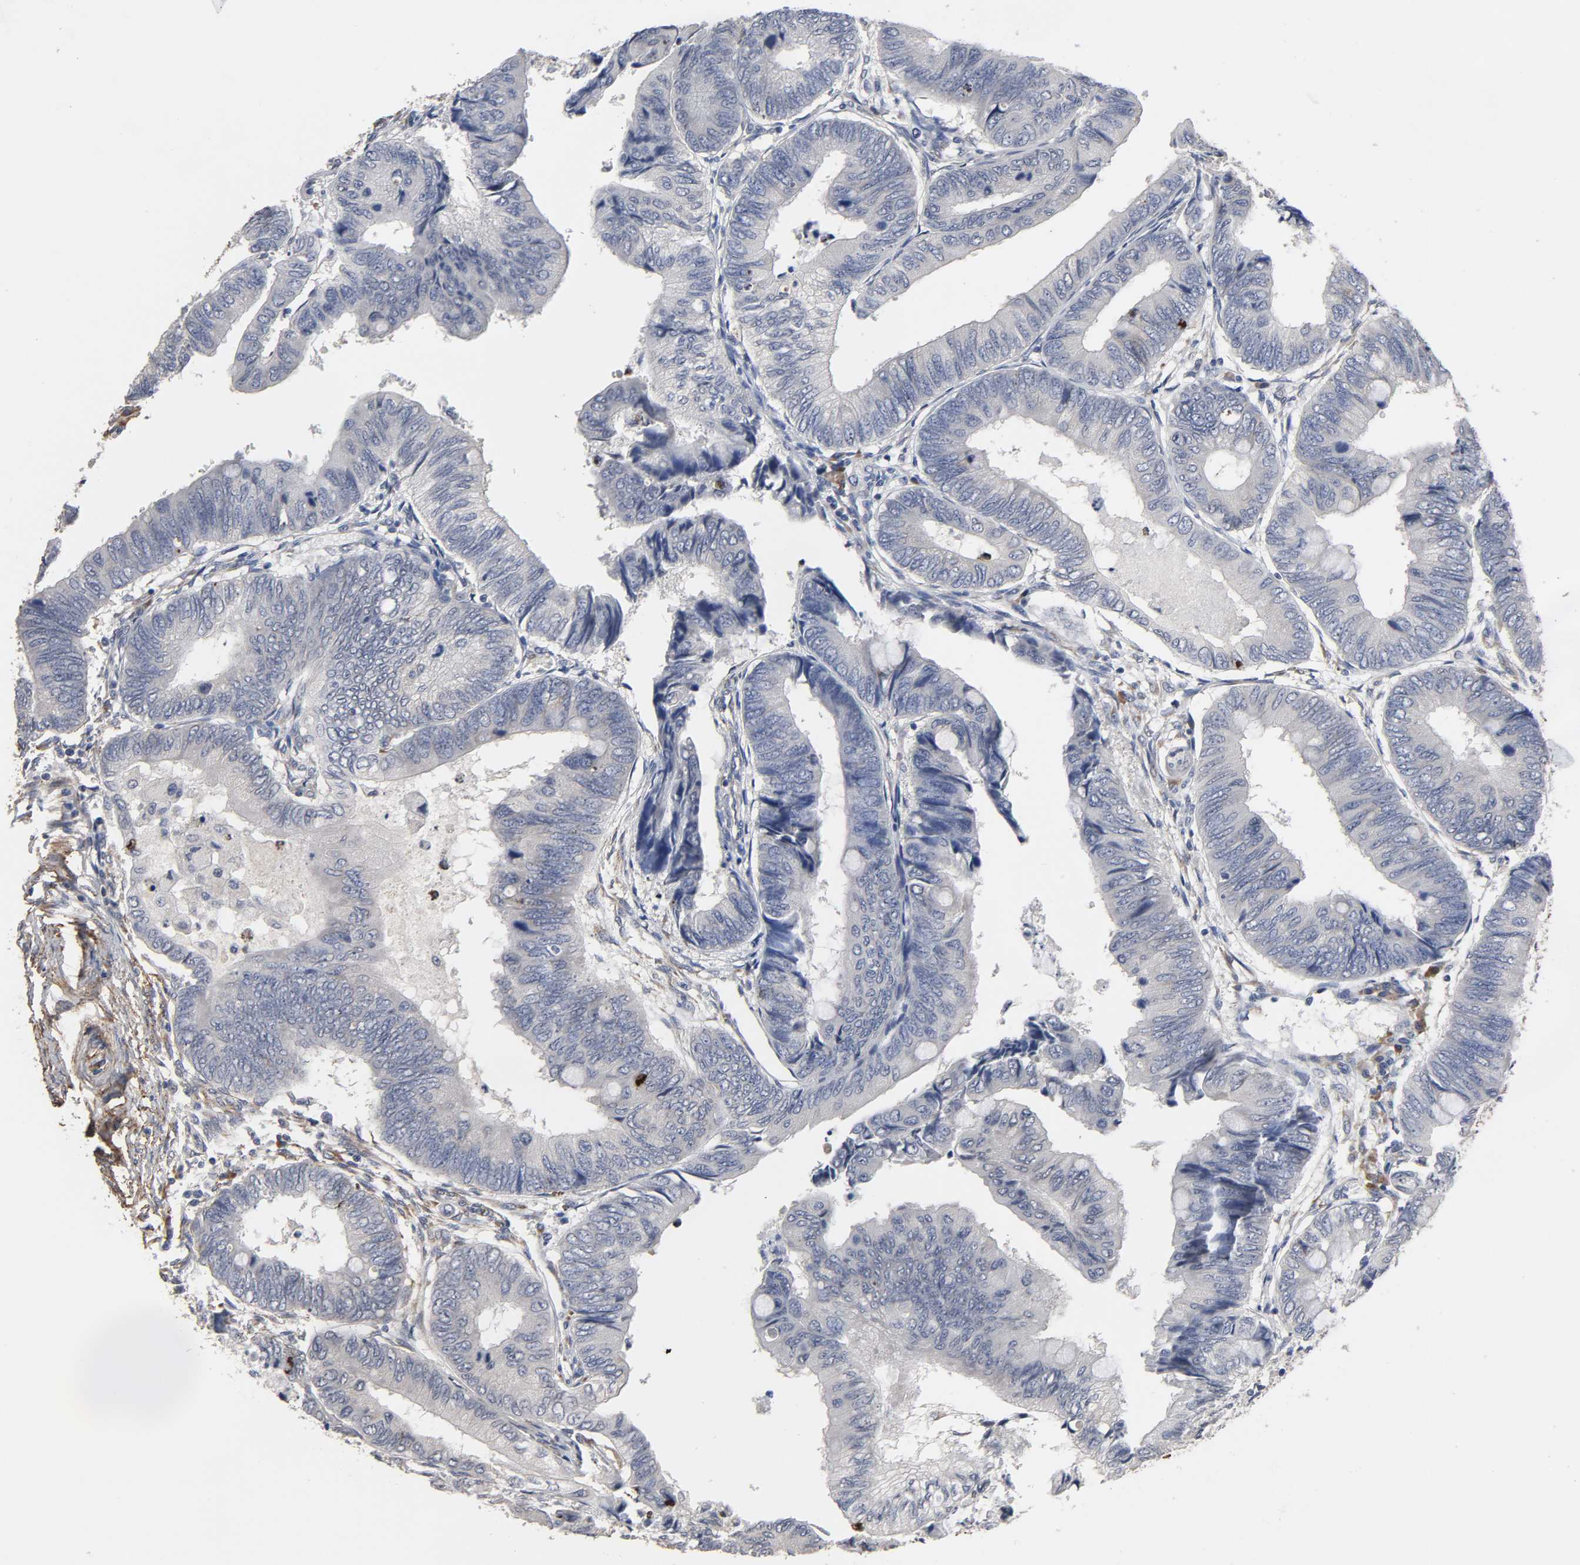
{"staining": {"intensity": "negative", "quantity": "none", "location": "none"}, "tissue": "colorectal cancer", "cell_type": "Tumor cells", "image_type": "cancer", "snomed": [{"axis": "morphology", "description": "Normal tissue, NOS"}, {"axis": "morphology", "description": "Adenocarcinoma, NOS"}, {"axis": "topography", "description": "Rectum"}, {"axis": "topography", "description": "Peripheral nerve tissue"}], "caption": "Tumor cells show no significant protein expression in colorectal cancer (adenocarcinoma). (DAB IHC visualized using brightfield microscopy, high magnification).", "gene": "HDLBP", "patient": {"sex": "male", "age": 92}}